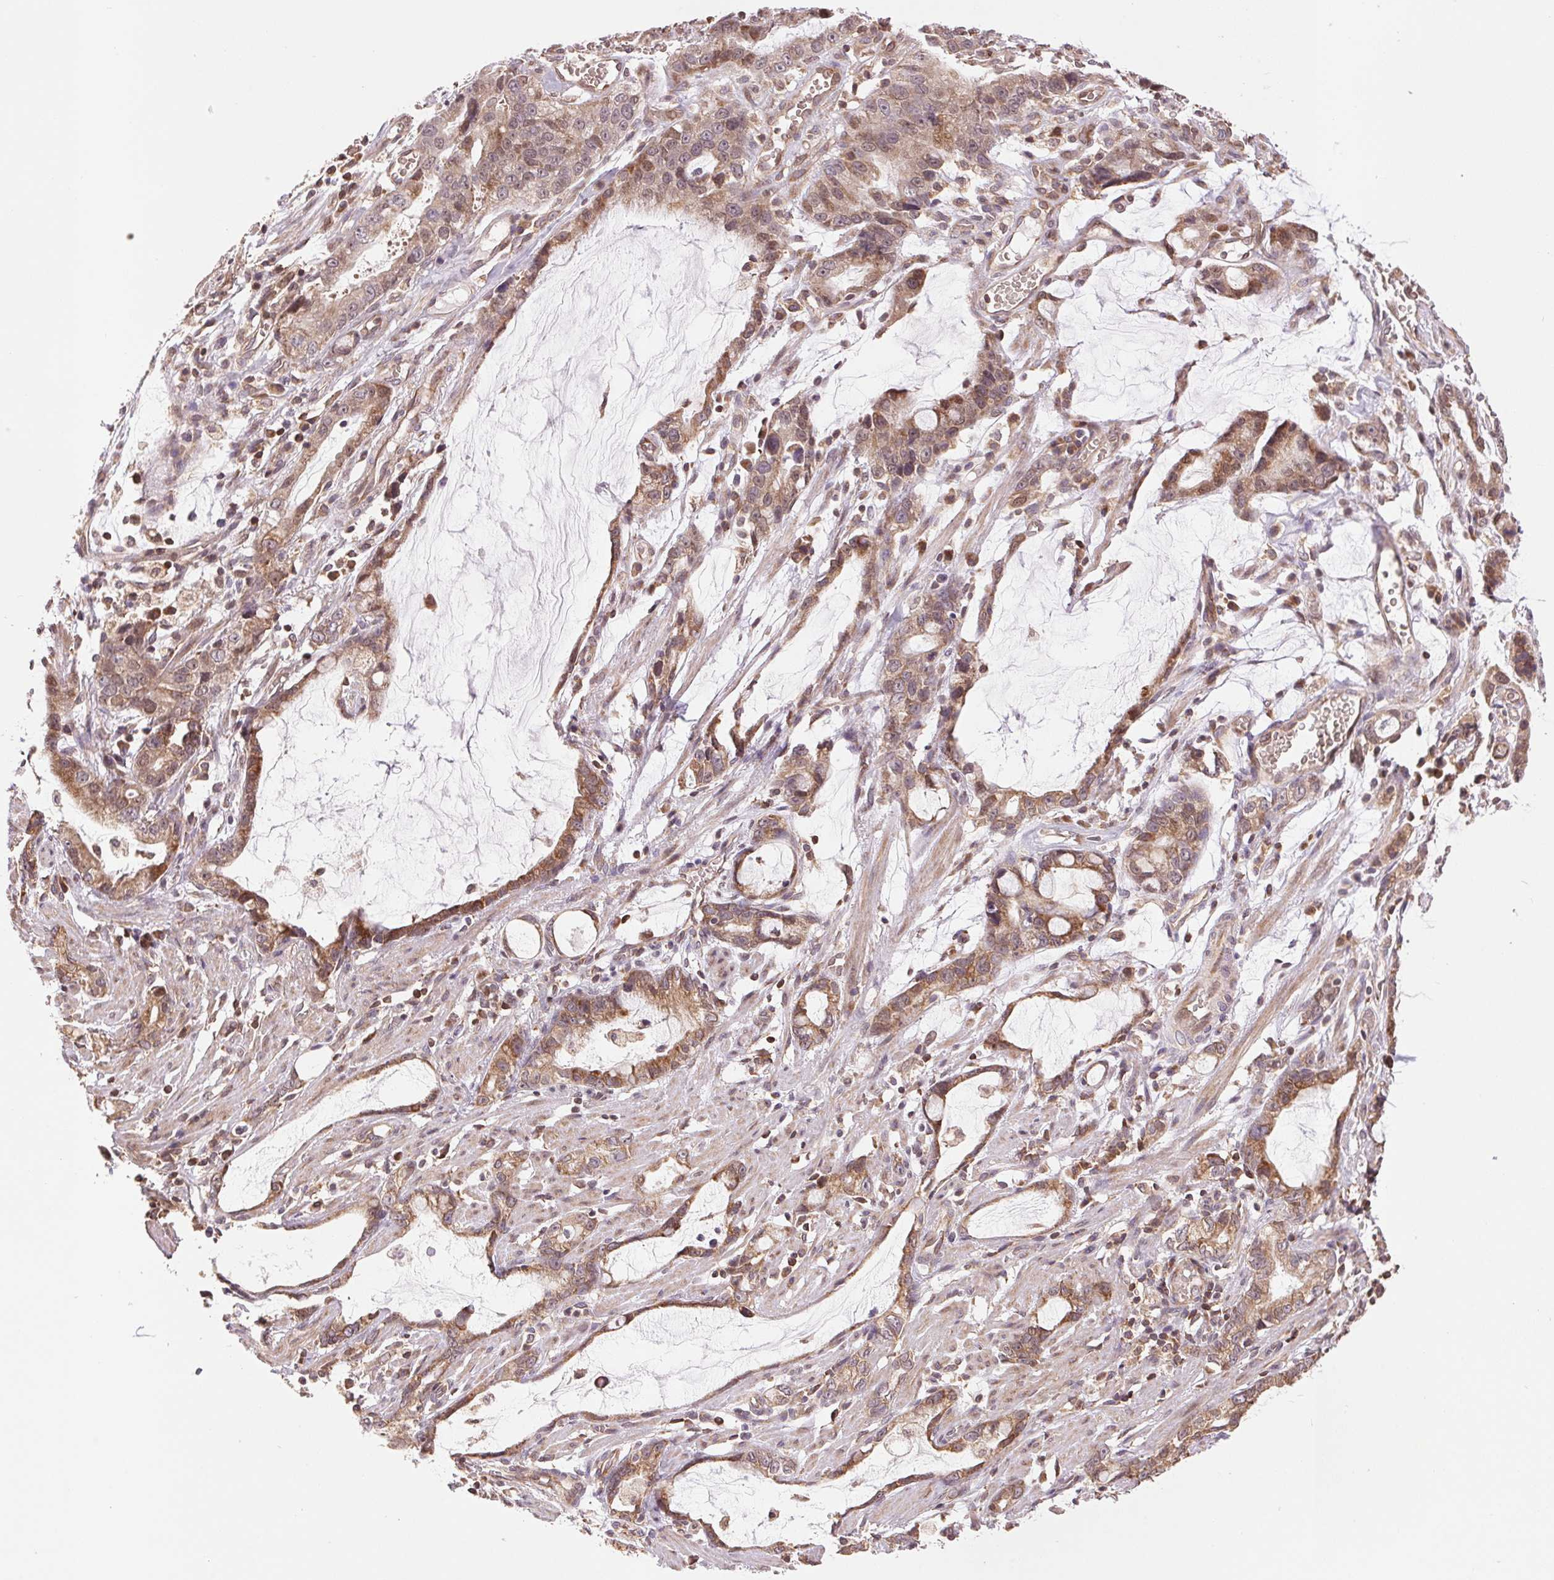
{"staining": {"intensity": "moderate", "quantity": ">75%", "location": "cytoplasmic/membranous"}, "tissue": "stomach cancer", "cell_type": "Tumor cells", "image_type": "cancer", "snomed": [{"axis": "morphology", "description": "Adenocarcinoma, NOS"}, {"axis": "topography", "description": "Stomach"}], "caption": "There is medium levels of moderate cytoplasmic/membranous expression in tumor cells of stomach adenocarcinoma, as demonstrated by immunohistochemical staining (brown color).", "gene": "BTF3L4", "patient": {"sex": "male", "age": 55}}